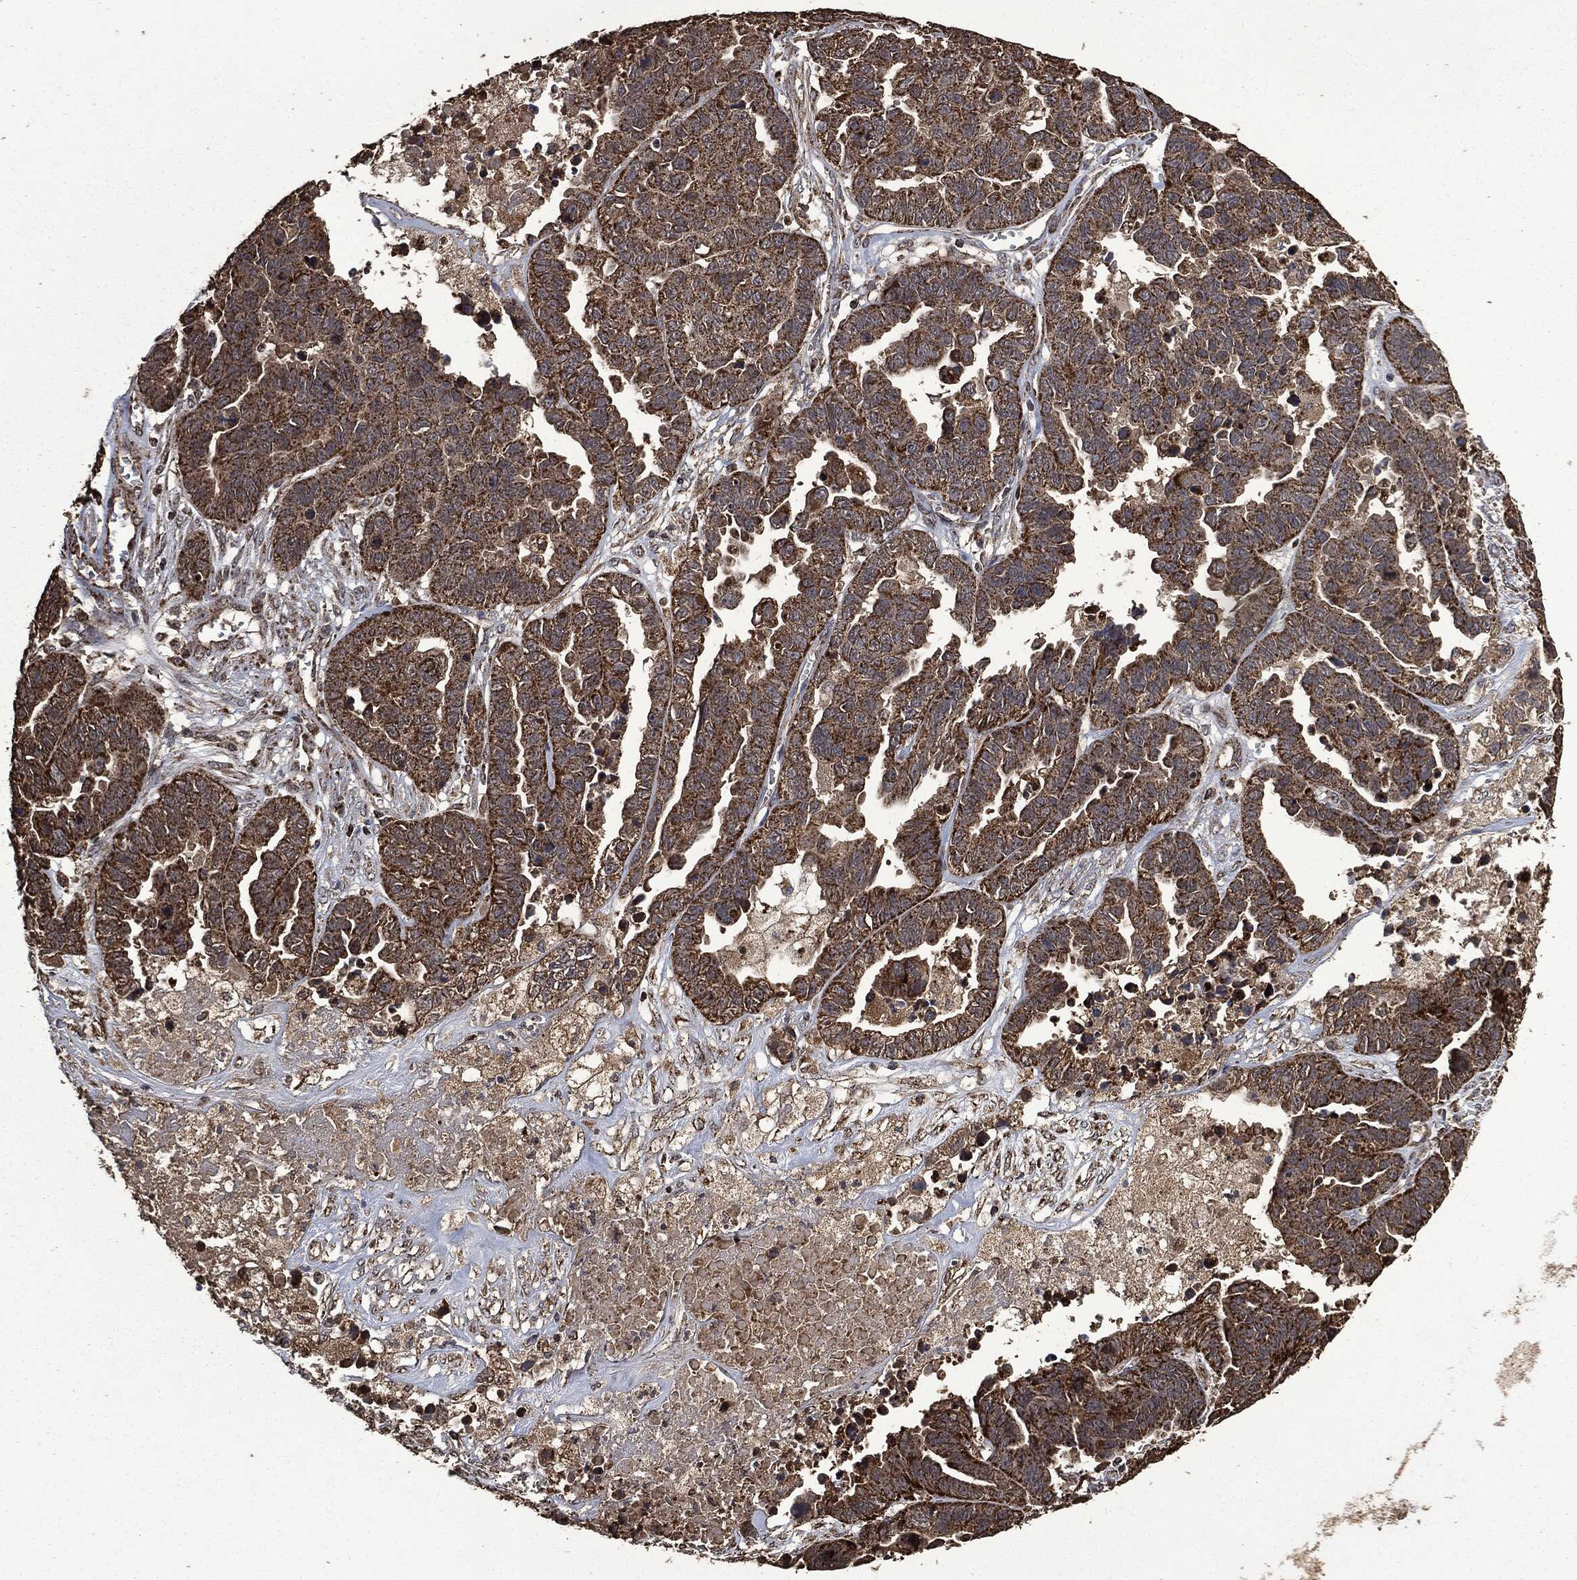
{"staining": {"intensity": "strong", "quantity": ">75%", "location": "cytoplasmic/membranous"}, "tissue": "ovarian cancer", "cell_type": "Tumor cells", "image_type": "cancer", "snomed": [{"axis": "morphology", "description": "Cystadenocarcinoma, serous, NOS"}, {"axis": "topography", "description": "Ovary"}], "caption": "IHC of human ovarian cancer displays high levels of strong cytoplasmic/membranous positivity in approximately >75% of tumor cells.", "gene": "LIG3", "patient": {"sex": "female", "age": 87}}